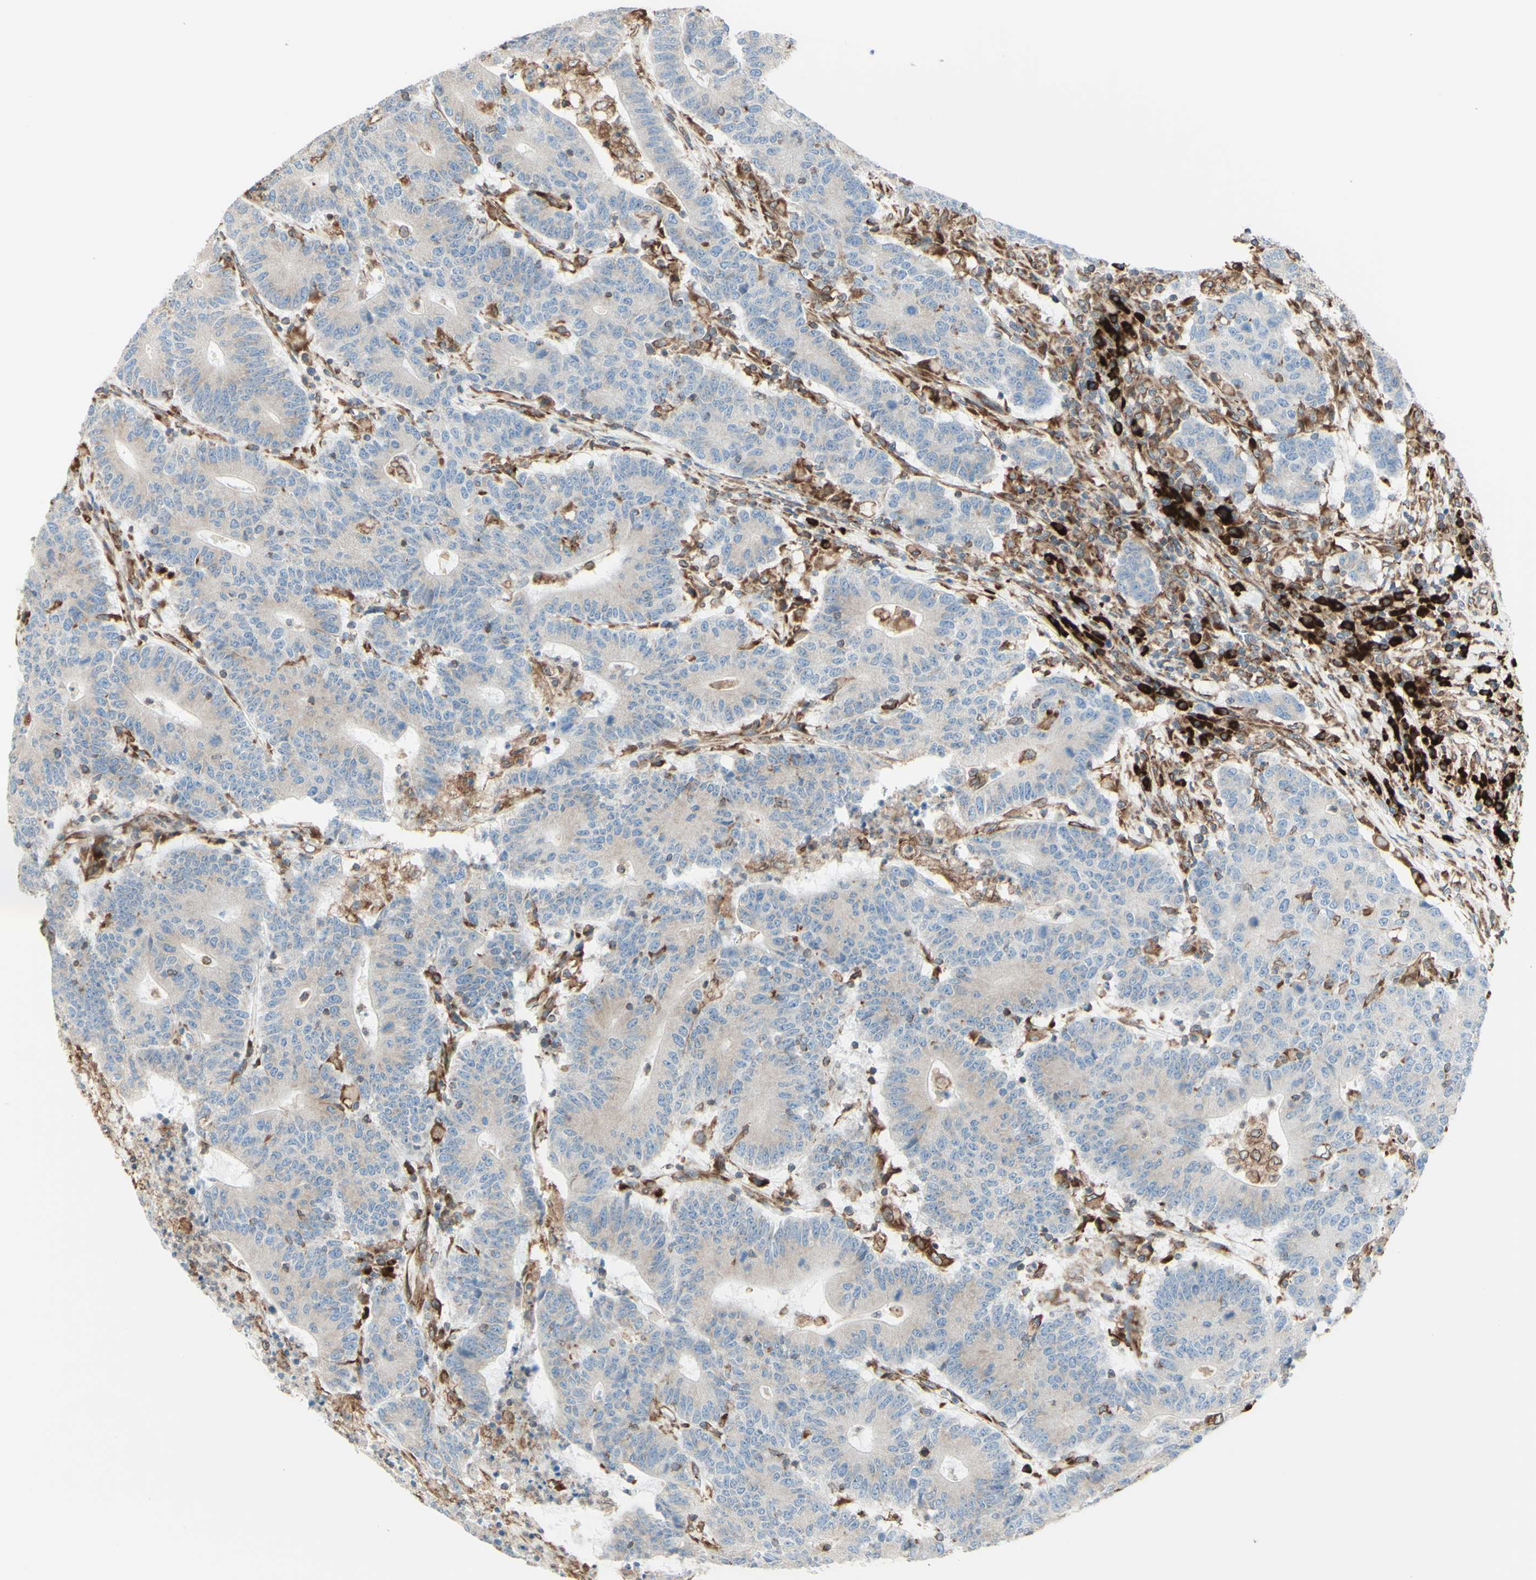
{"staining": {"intensity": "negative", "quantity": "none", "location": "none"}, "tissue": "colorectal cancer", "cell_type": "Tumor cells", "image_type": "cancer", "snomed": [{"axis": "morphology", "description": "Normal tissue, NOS"}, {"axis": "morphology", "description": "Adenocarcinoma, NOS"}, {"axis": "topography", "description": "Colon"}], "caption": "Immunohistochemical staining of colorectal adenocarcinoma reveals no significant expression in tumor cells. (Brightfield microscopy of DAB immunohistochemistry at high magnification).", "gene": "DNAJB11", "patient": {"sex": "female", "age": 75}}